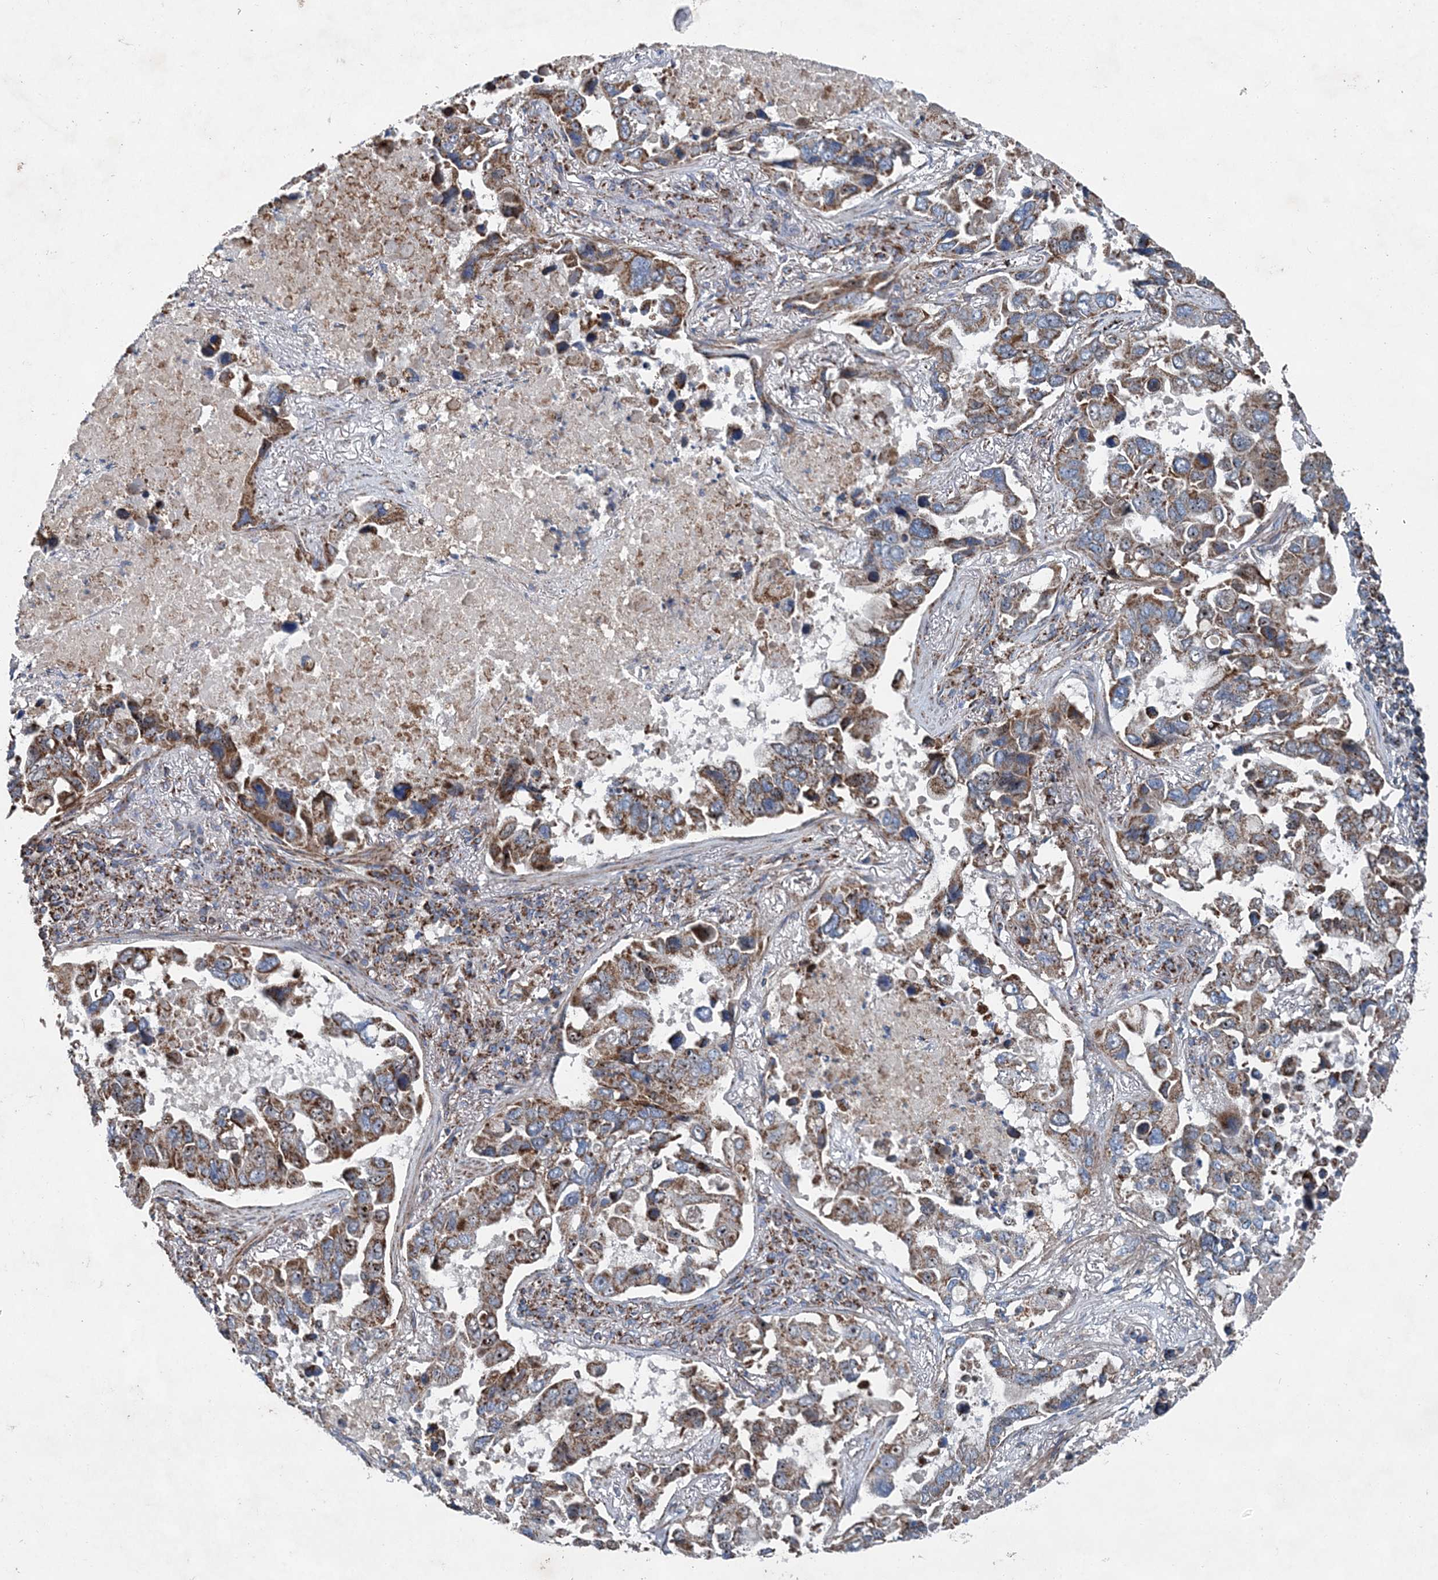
{"staining": {"intensity": "moderate", "quantity": ">75%", "location": "cytoplasmic/membranous"}, "tissue": "lung cancer", "cell_type": "Tumor cells", "image_type": "cancer", "snomed": [{"axis": "morphology", "description": "Adenocarcinoma, NOS"}, {"axis": "topography", "description": "Lung"}], "caption": "High-magnification brightfield microscopy of lung cancer stained with DAB (brown) and counterstained with hematoxylin (blue). tumor cells exhibit moderate cytoplasmic/membranous positivity is appreciated in approximately>75% of cells.", "gene": "SPAG16", "patient": {"sex": "male", "age": 64}}